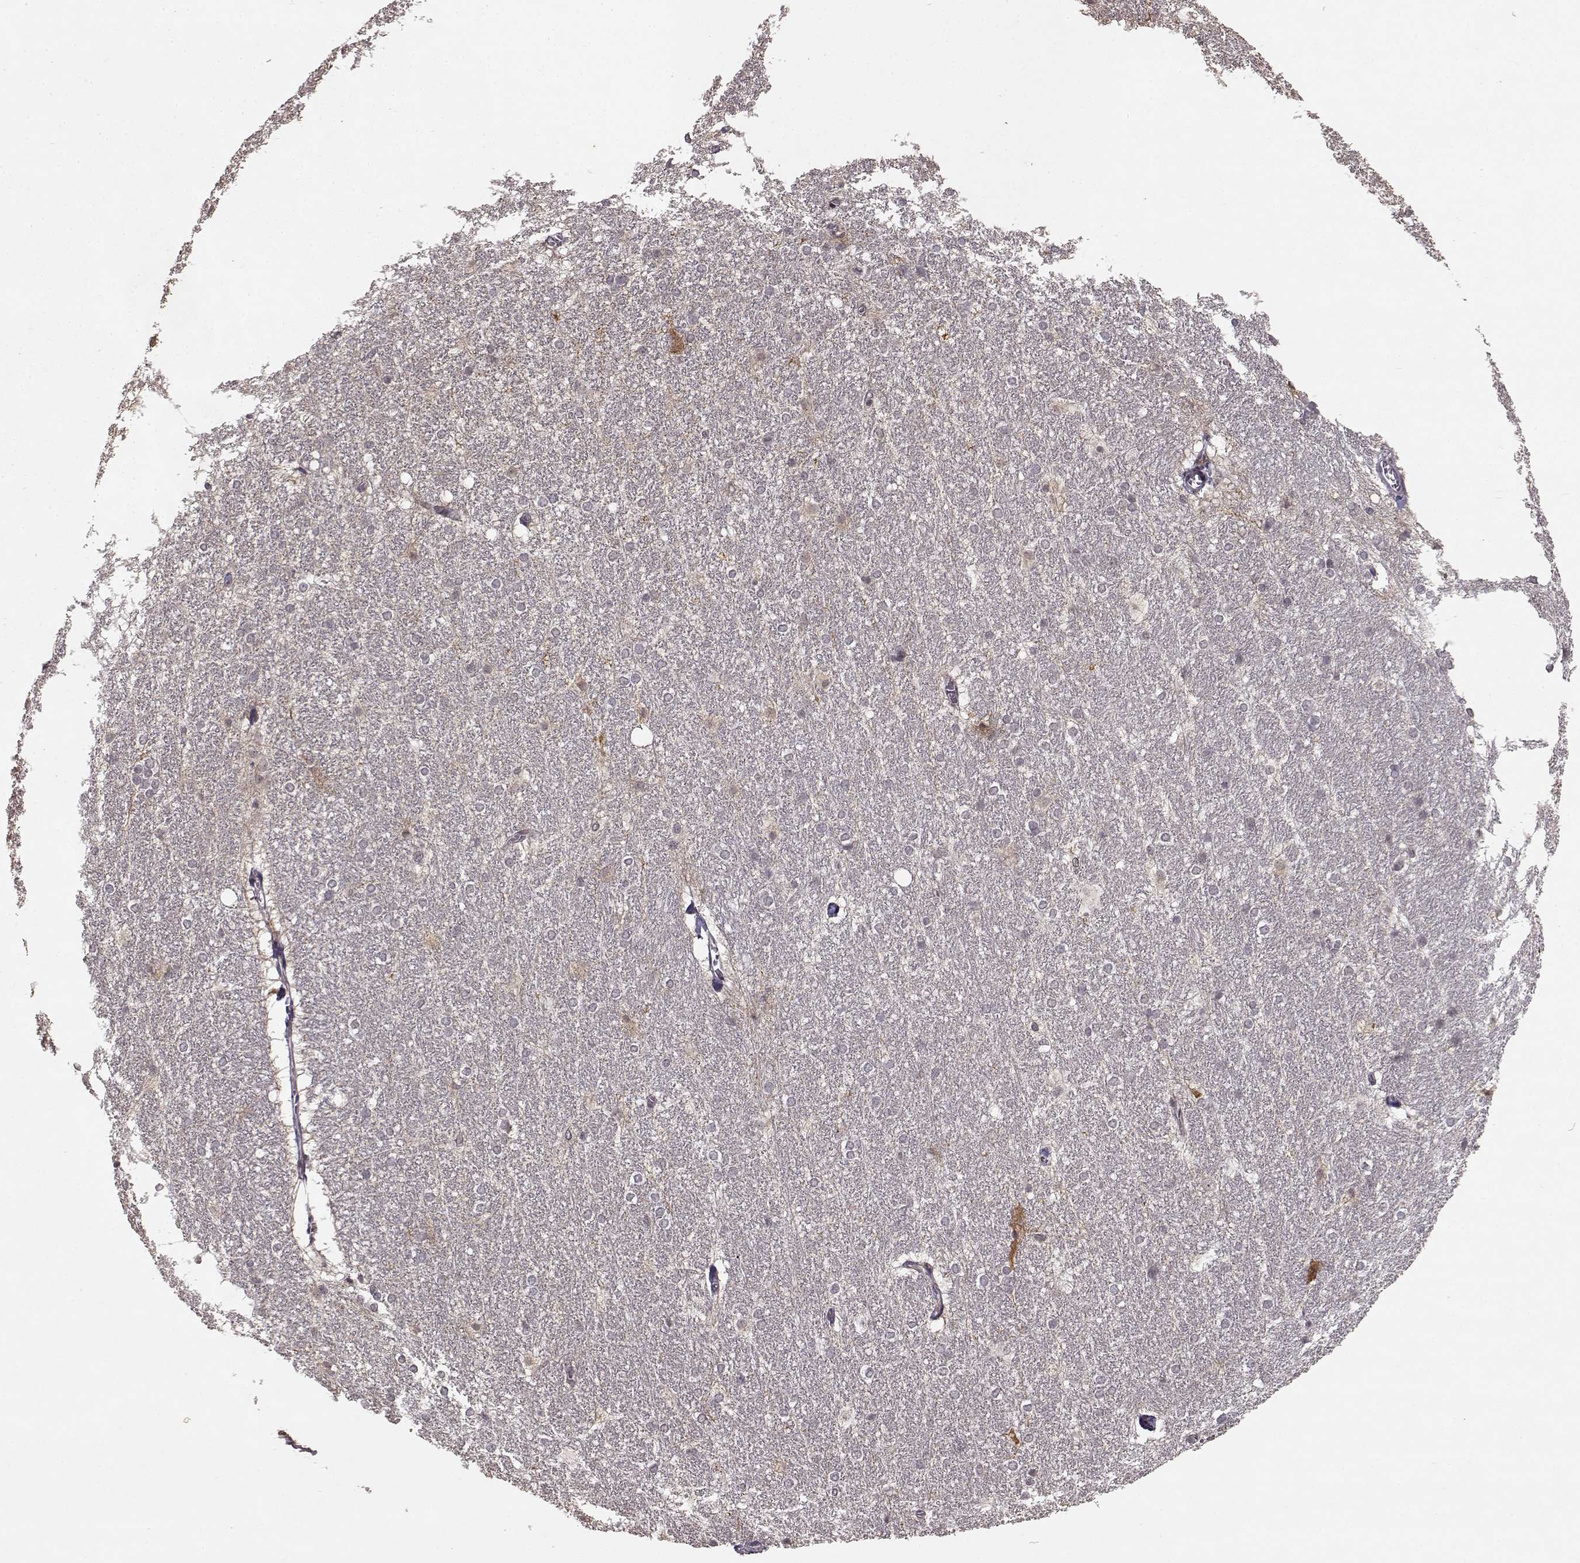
{"staining": {"intensity": "negative", "quantity": "none", "location": "none"}, "tissue": "hippocampus", "cell_type": "Glial cells", "image_type": "normal", "snomed": [{"axis": "morphology", "description": "Normal tissue, NOS"}, {"axis": "topography", "description": "Cerebral cortex"}, {"axis": "topography", "description": "Hippocampus"}], "caption": "Glial cells show no significant protein staining in normal hippocampus. The staining was performed using DAB (3,3'-diaminobenzidine) to visualize the protein expression in brown, while the nuclei were stained in blue with hematoxylin (Magnification: 20x).", "gene": "NTRK2", "patient": {"sex": "female", "age": 19}}